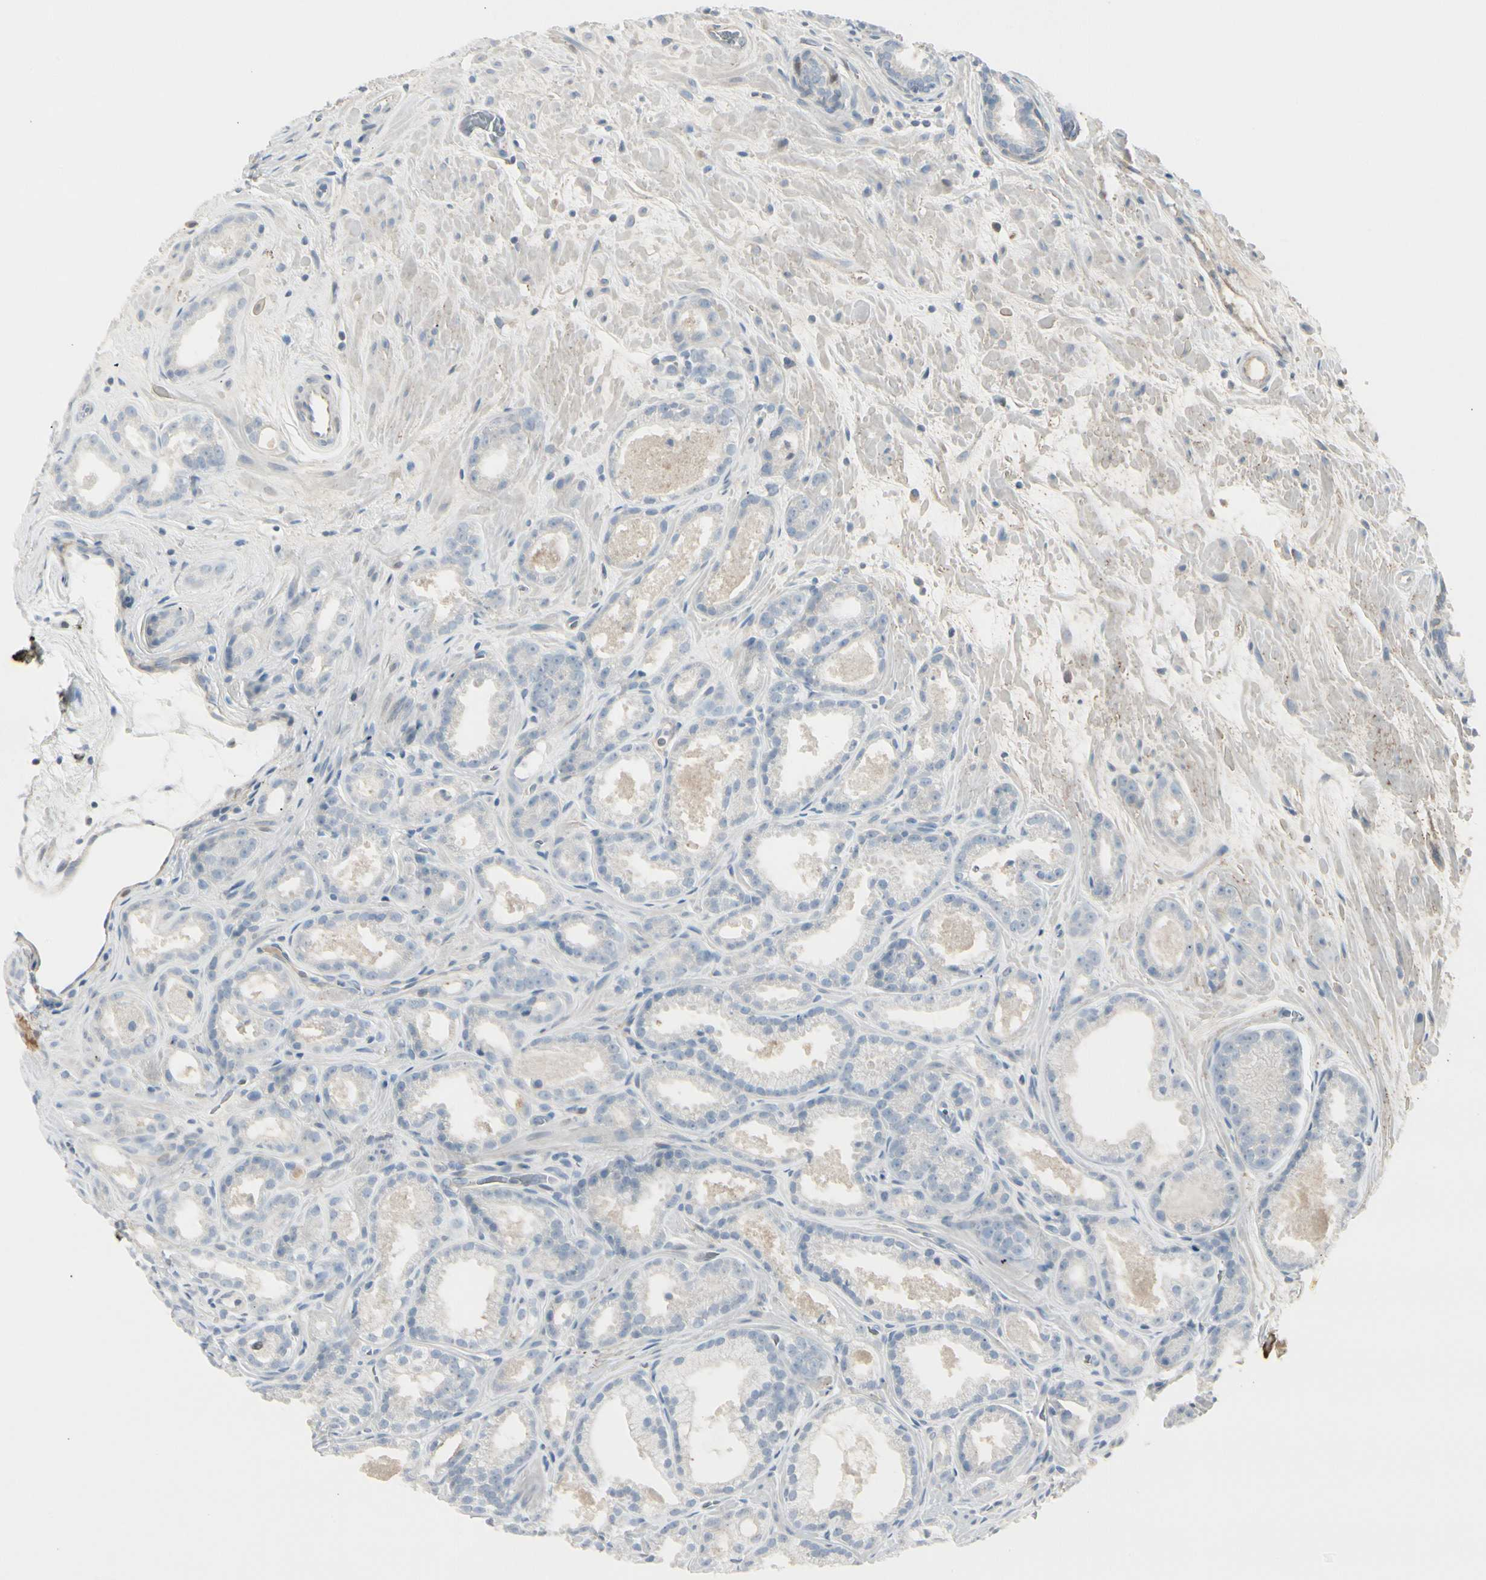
{"staining": {"intensity": "negative", "quantity": "none", "location": "none"}, "tissue": "prostate cancer", "cell_type": "Tumor cells", "image_type": "cancer", "snomed": [{"axis": "morphology", "description": "Adenocarcinoma, Low grade"}, {"axis": "topography", "description": "Prostate"}], "caption": "High magnification brightfield microscopy of prostate cancer (low-grade adenocarcinoma) stained with DAB (3,3'-diaminobenzidine) (brown) and counterstained with hematoxylin (blue): tumor cells show no significant staining. (DAB (3,3'-diaminobenzidine) immunohistochemistry (IHC) with hematoxylin counter stain).", "gene": "CACNA2D1", "patient": {"sex": "male", "age": 57}}